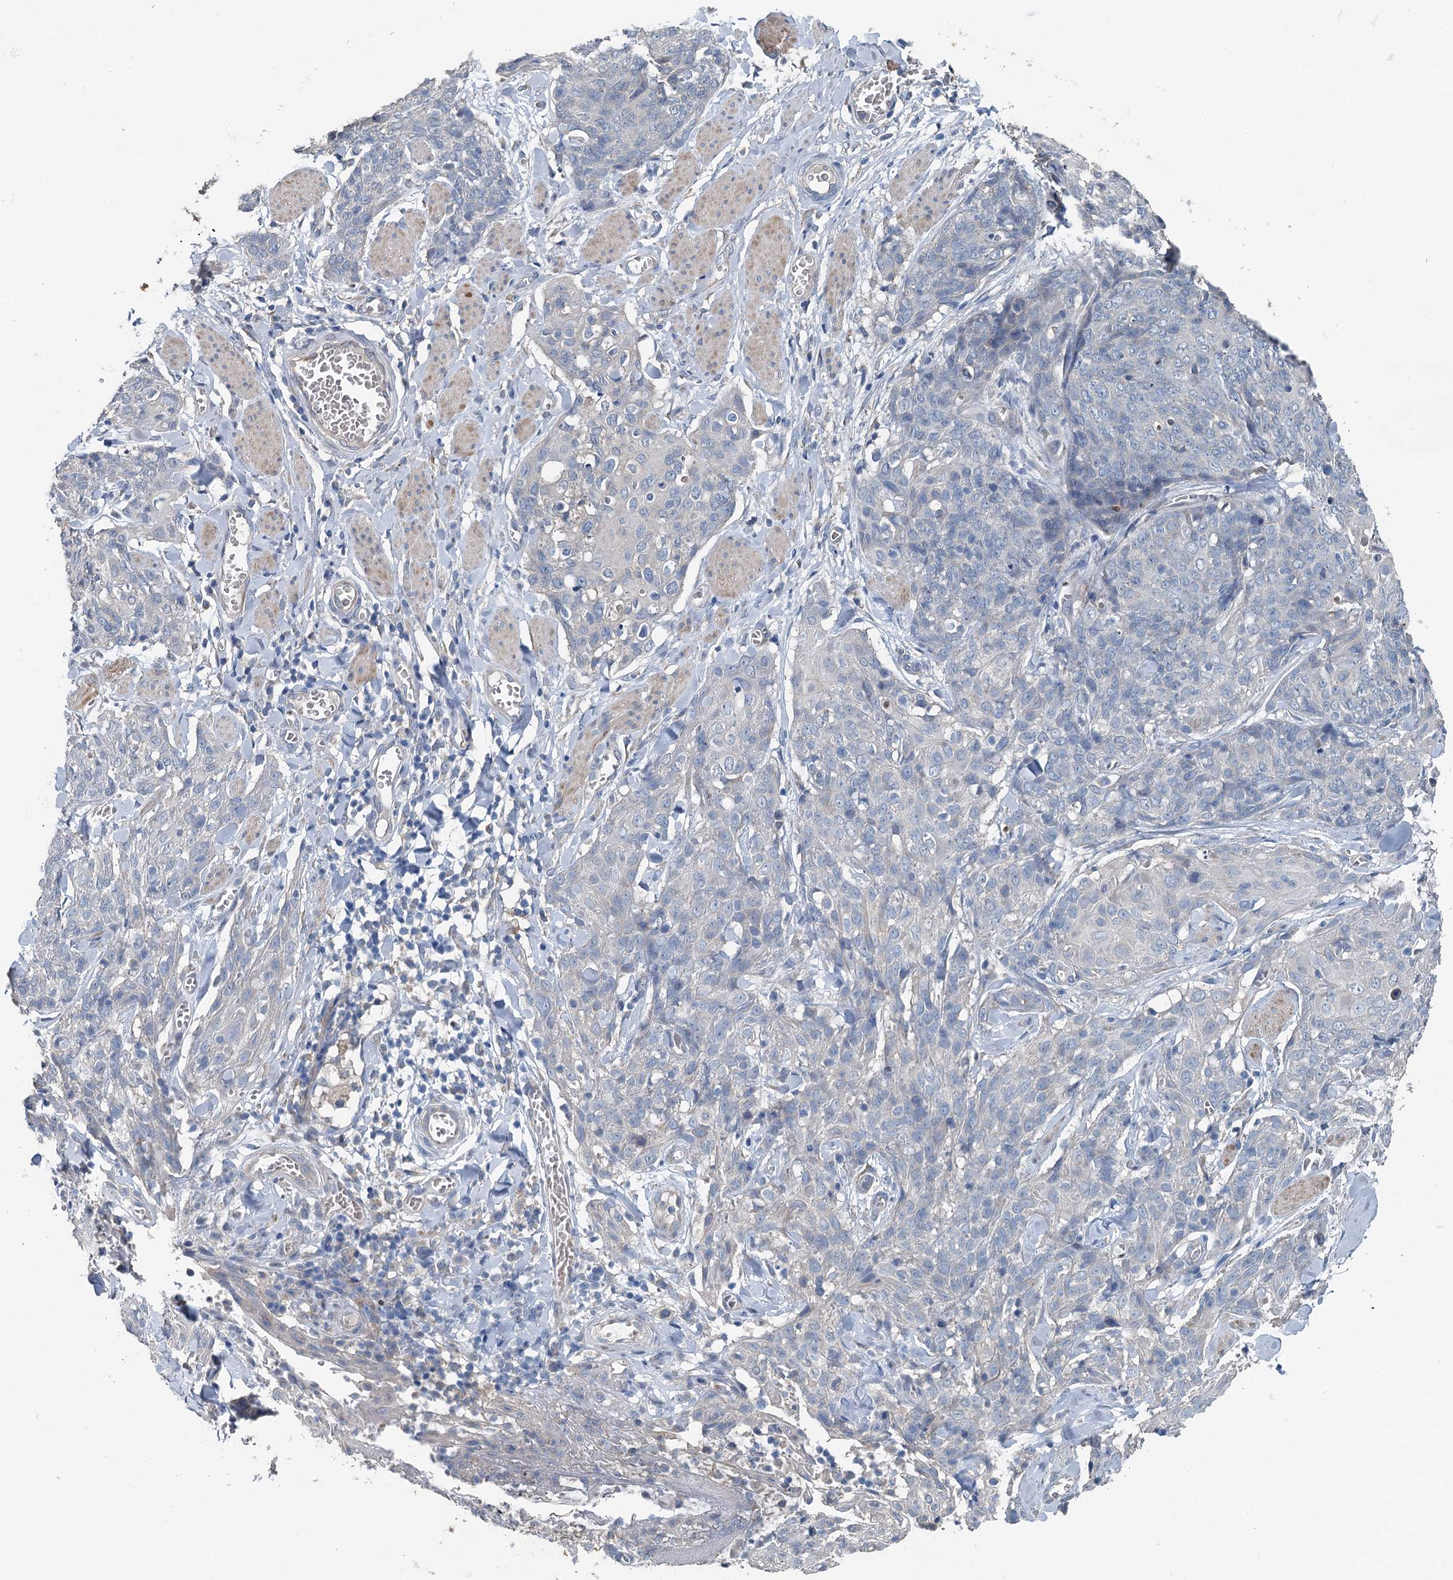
{"staining": {"intensity": "negative", "quantity": "none", "location": "none"}, "tissue": "skin cancer", "cell_type": "Tumor cells", "image_type": "cancer", "snomed": [{"axis": "morphology", "description": "Squamous cell carcinoma, NOS"}, {"axis": "topography", "description": "Skin"}, {"axis": "topography", "description": "Vulva"}], "caption": "Protein analysis of skin cancer (squamous cell carcinoma) displays no significant expression in tumor cells. (Stains: DAB immunohistochemistry (IHC) with hematoxylin counter stain, Microscopy: brightfield microscopy at high magnification).", "gene": "C6orf120", "patient": {"sex": "female", "age": 85}}